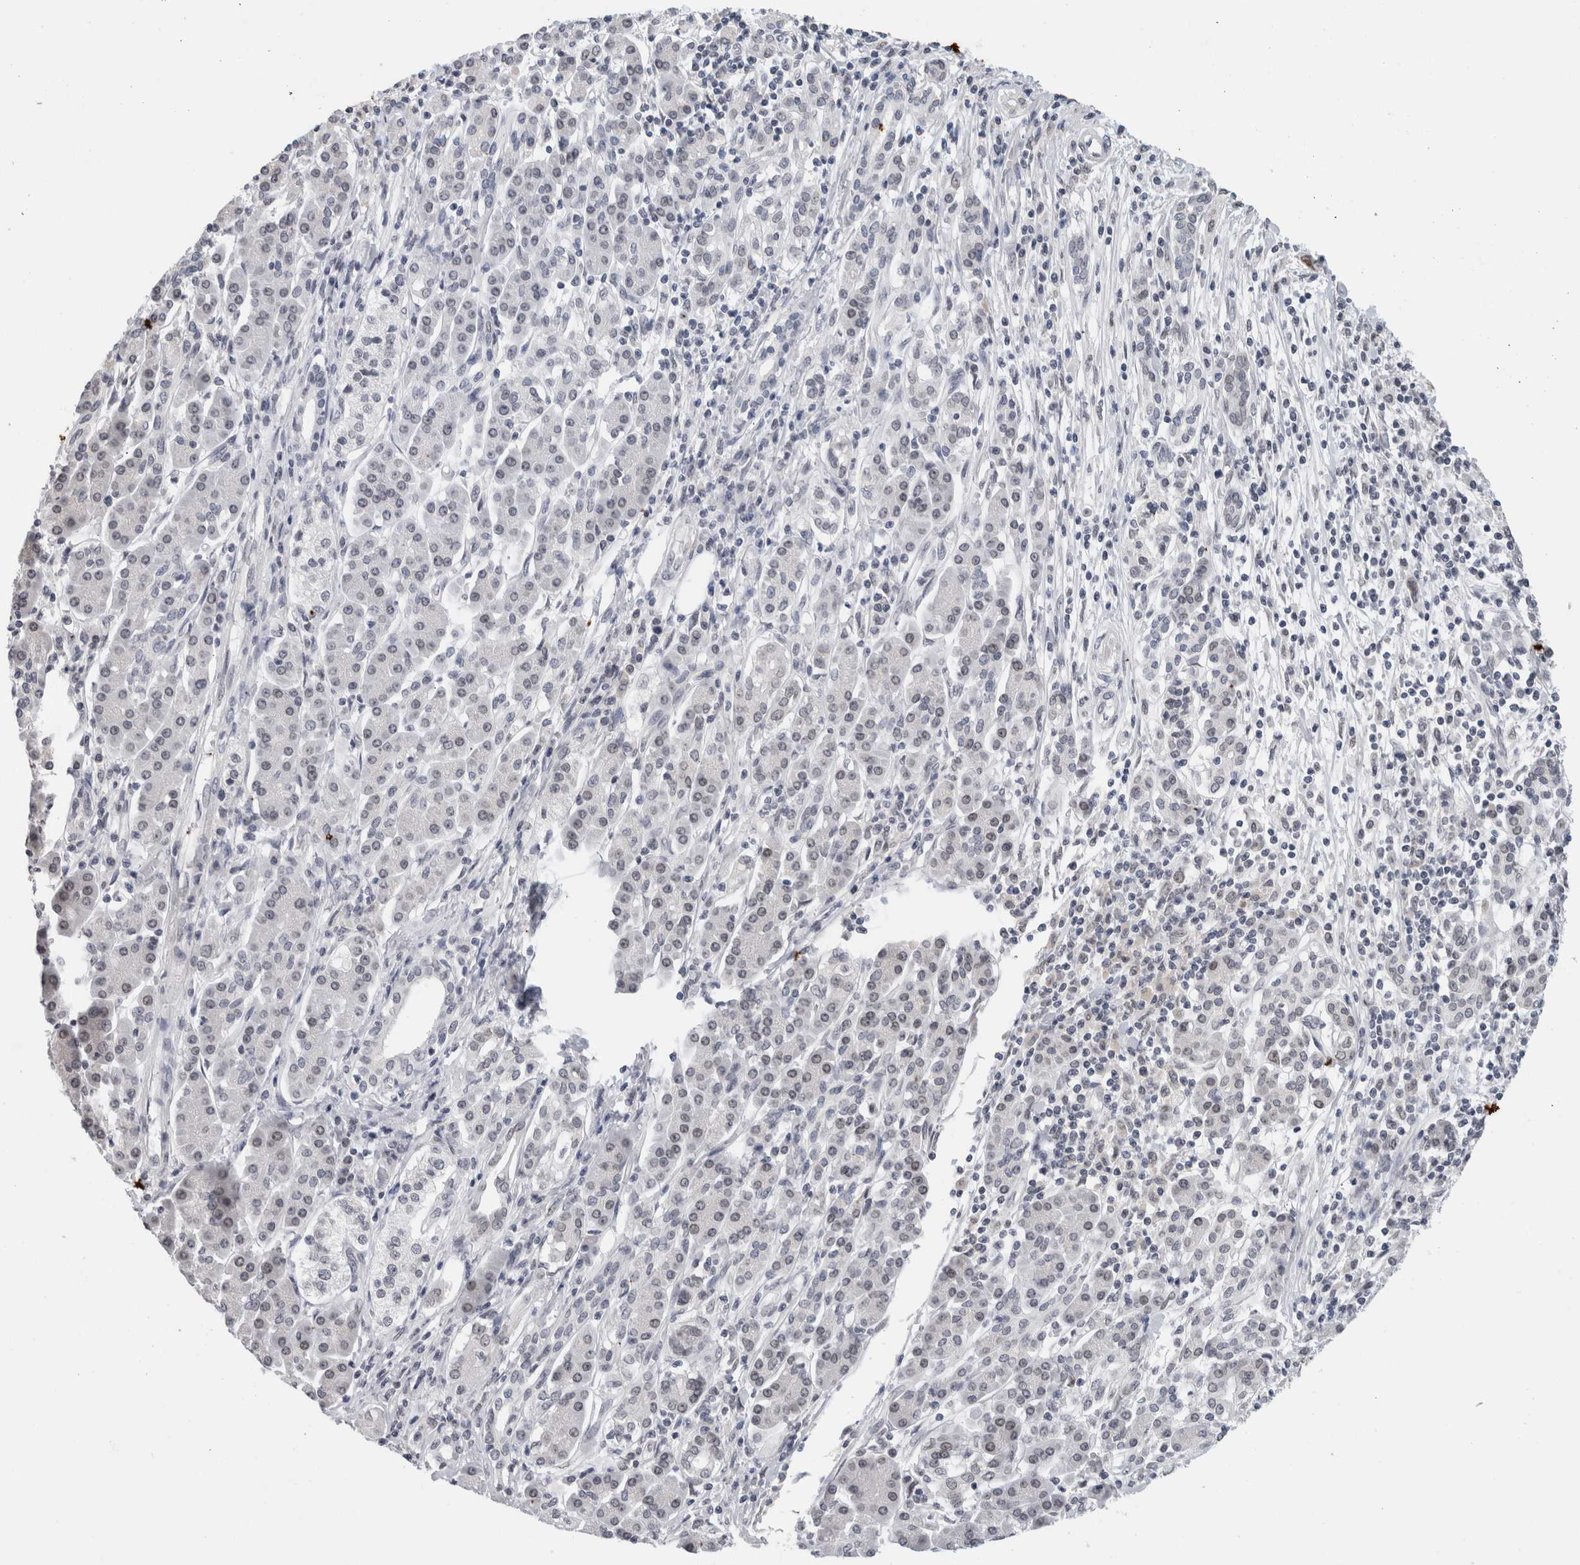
{"staining": {"intensity": "weak", "quantity": "<25%", "location": "cytoplasmic/membranous,nuclear"}, "tissue": "pancreatic cancer", "cell_type": "Tumor cells", "image_type": "cancer", "snomed": [{"axis": "morphology", "description": "Adenocarcinoma, NOS"}, {"axis": "topography", "description": "Pancreas"}], "caption": "This is an IHC micrograph of human pancreatic cancer. There is no expression in tumor cells.", "gene": "ZNF770", "patient": {"sex": "female", "age": 57}}